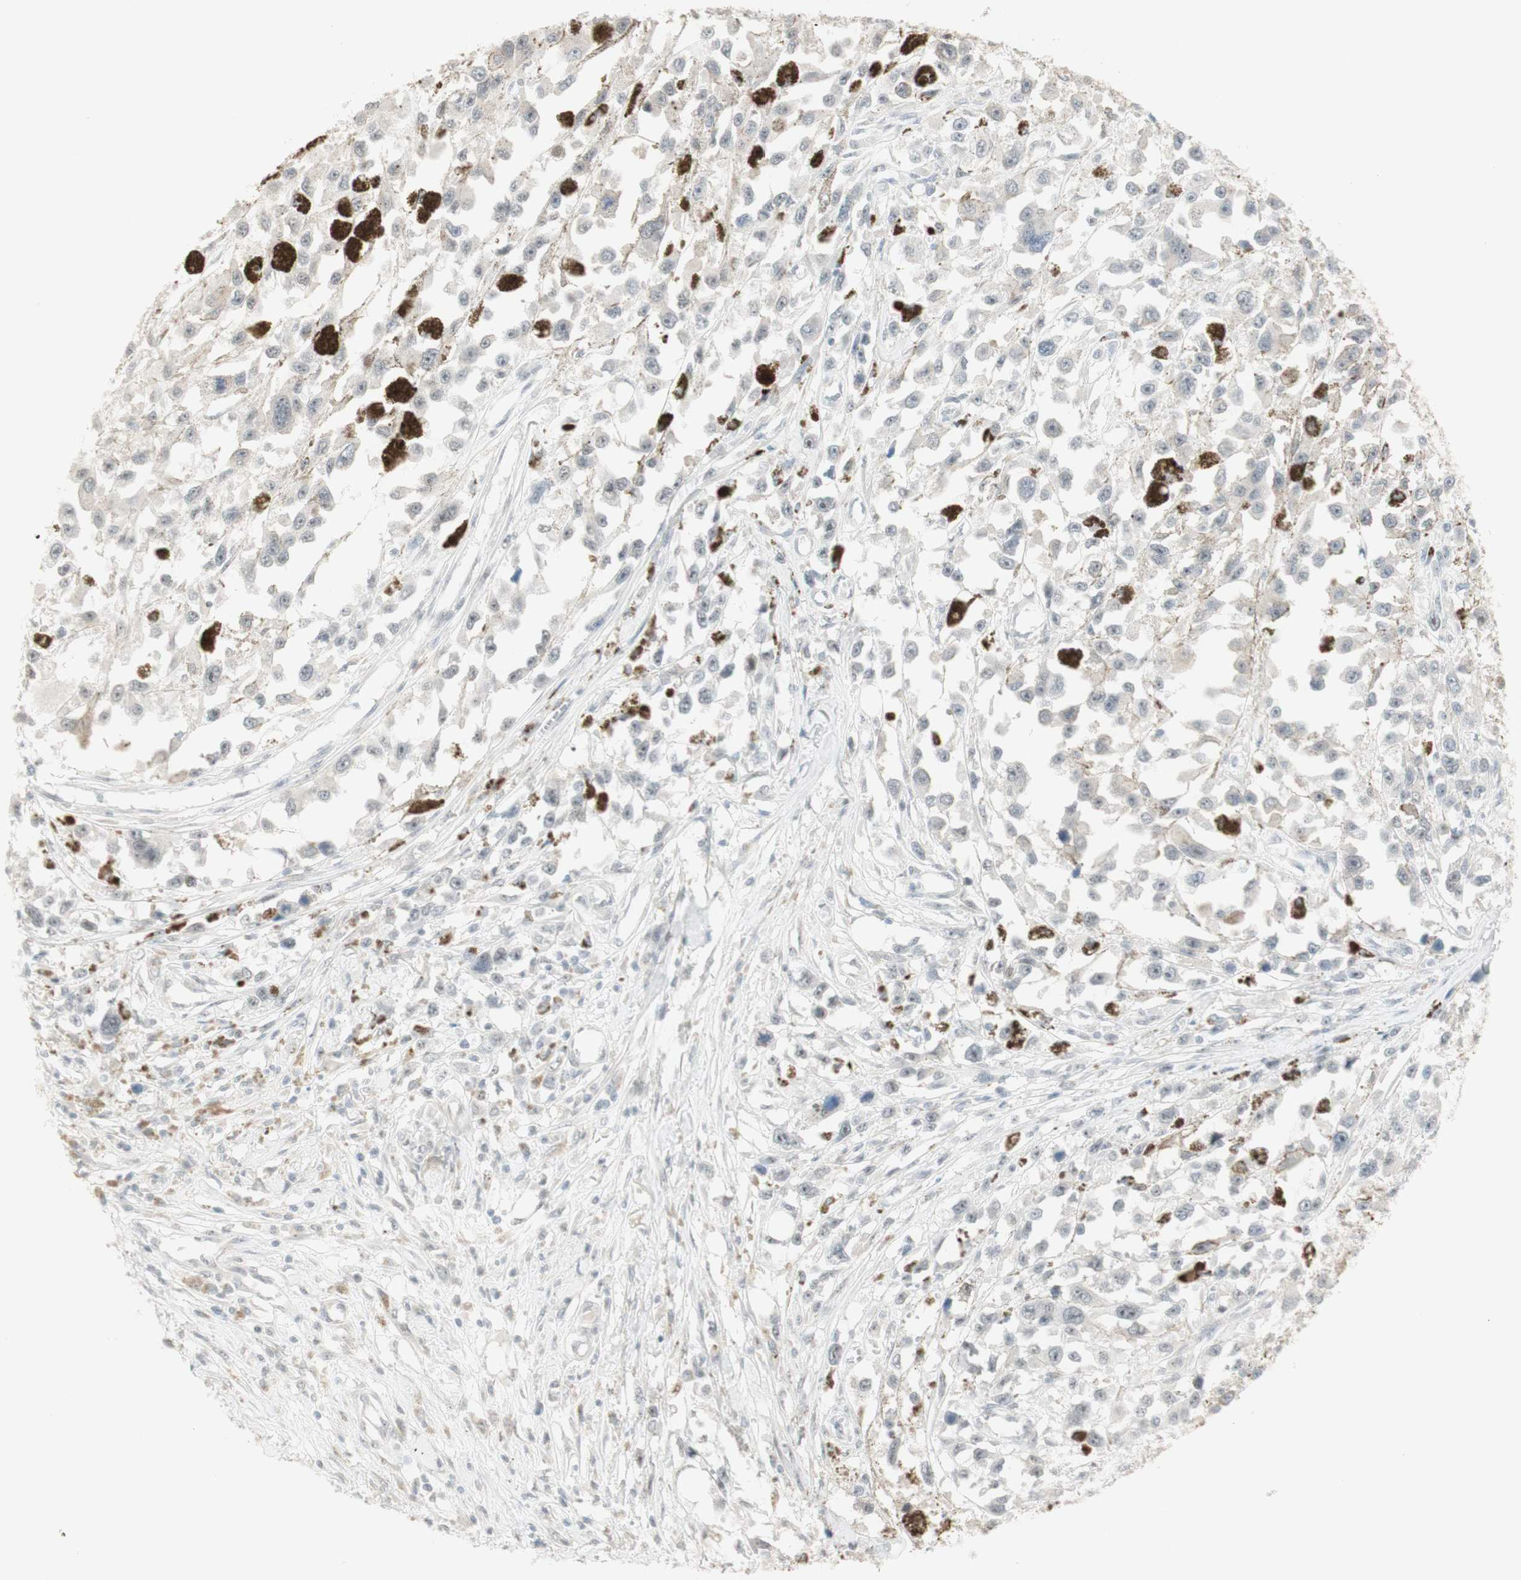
{"staining": {"intensity": "negative", "quantity": "none", "location": "none"}, "tissue": "melanoma", "cell_type": "Tumor cells", "image_type": "cancer", "snomed": [{"axis": "morphology", "description": "Malignant melanoma, Metastatic site"}, {"axis": "topography", "description": "Lymph node"}], "caption": "IHC micrograph of neoplastic tissue: melanoma stained with DAB (3,3'-diaminobenzidine) shows no significant protein staining in tumor cells. (DAB (3,3'-diaminobenzidine) immunohistochemistry (IHC) visualized using brightfield microscopy, high magnification).", "gene": "PLCD4", "patient": {"sex": "male", "age": 59}}